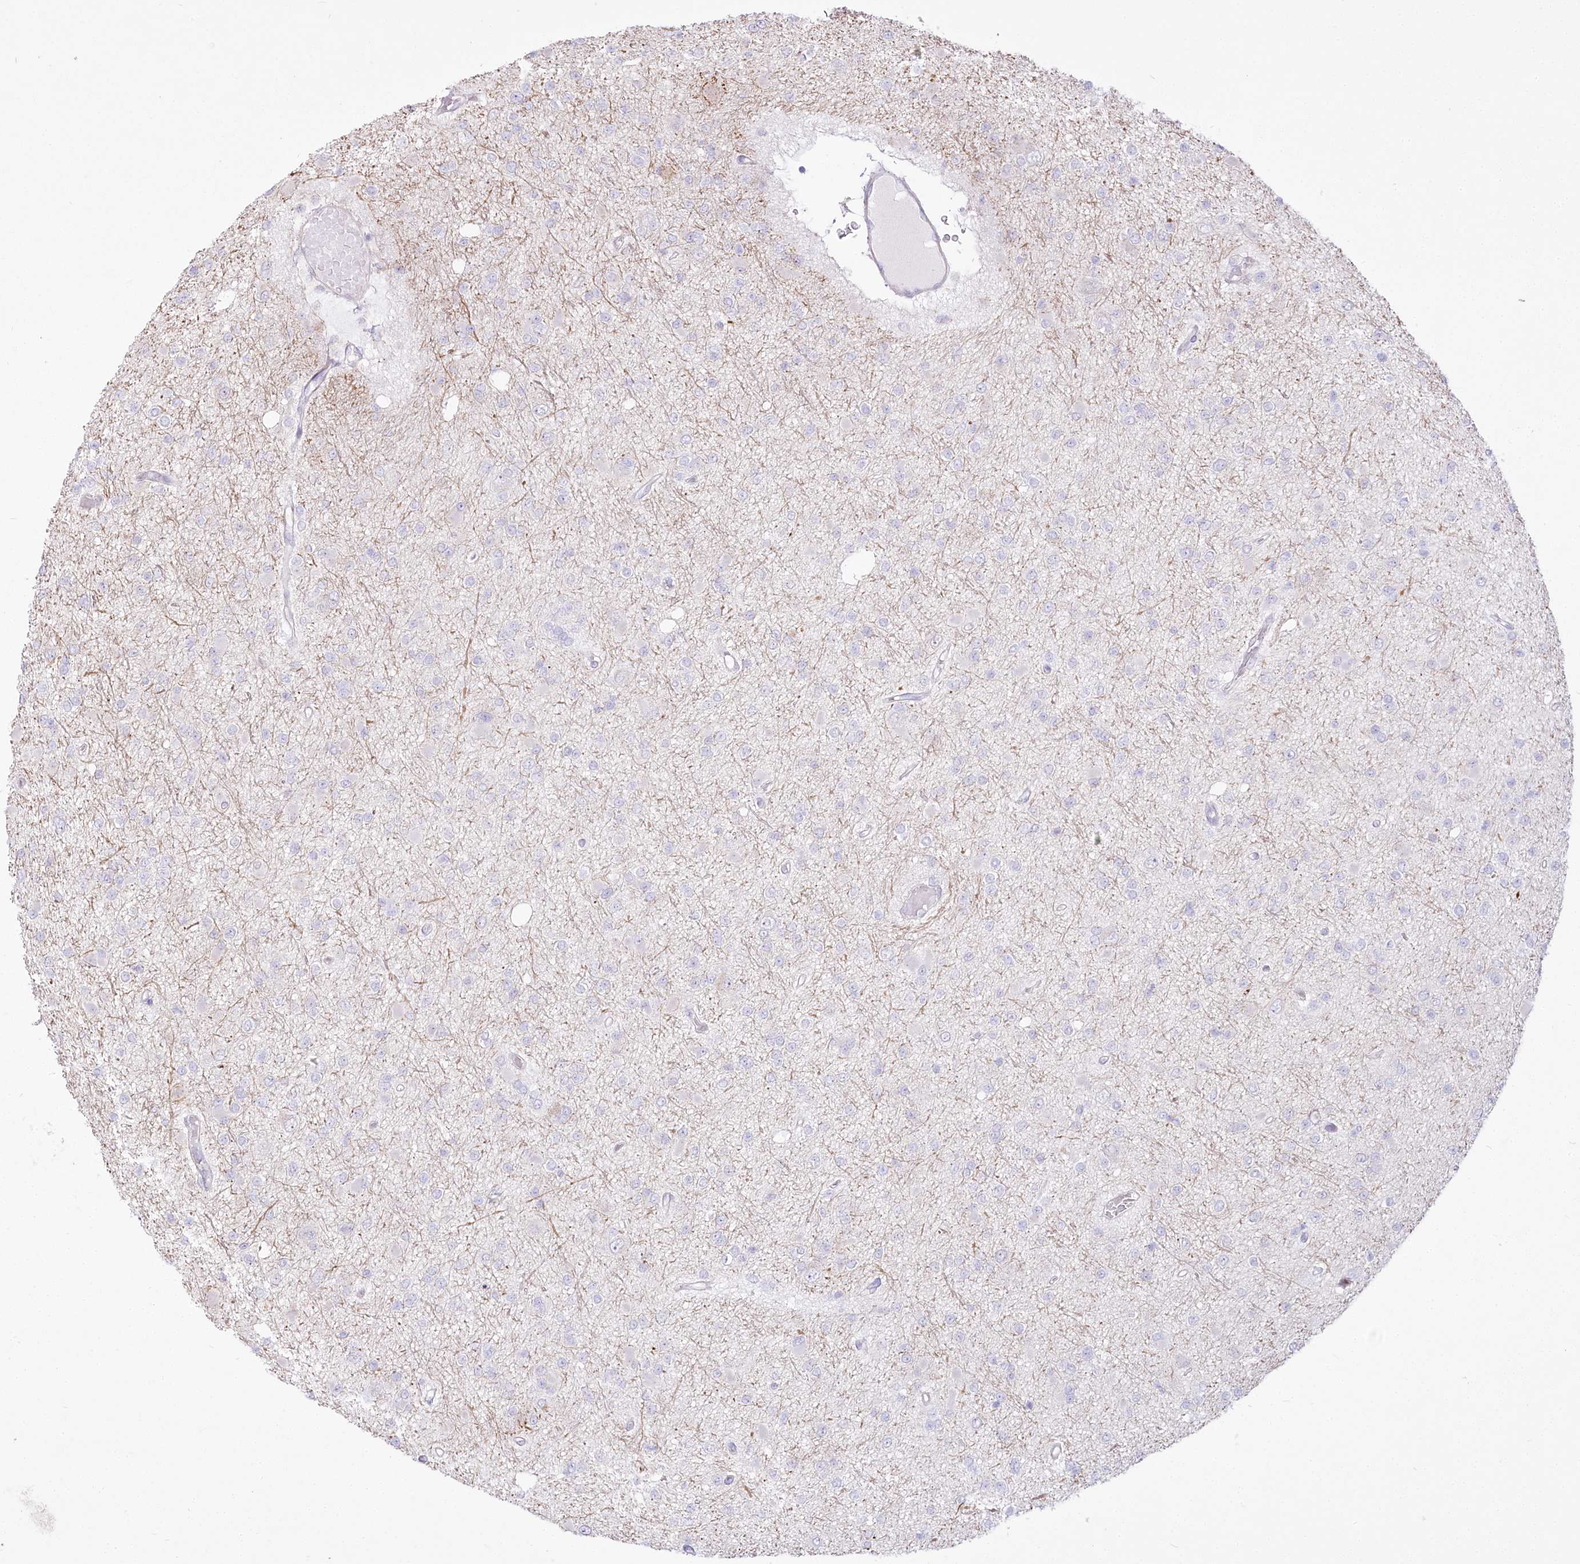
{"staining": {"intensity": "negative", "quantity": "none", "location": "none"}, "tissue": "glioma", "cell_type": "Tumor cells", "image_type": "cancer", "snomed": [{"axis": "morphology", "description": "Glioma, malignant, Low grade"}, {"axis": "topography", "description": "Brain"}], "caption": "IHC of human malignant glioma (low-grade) shows no expression in tumor cells.", "gene": "CEP164", "patient": {"sex": "female", "age": 22}}